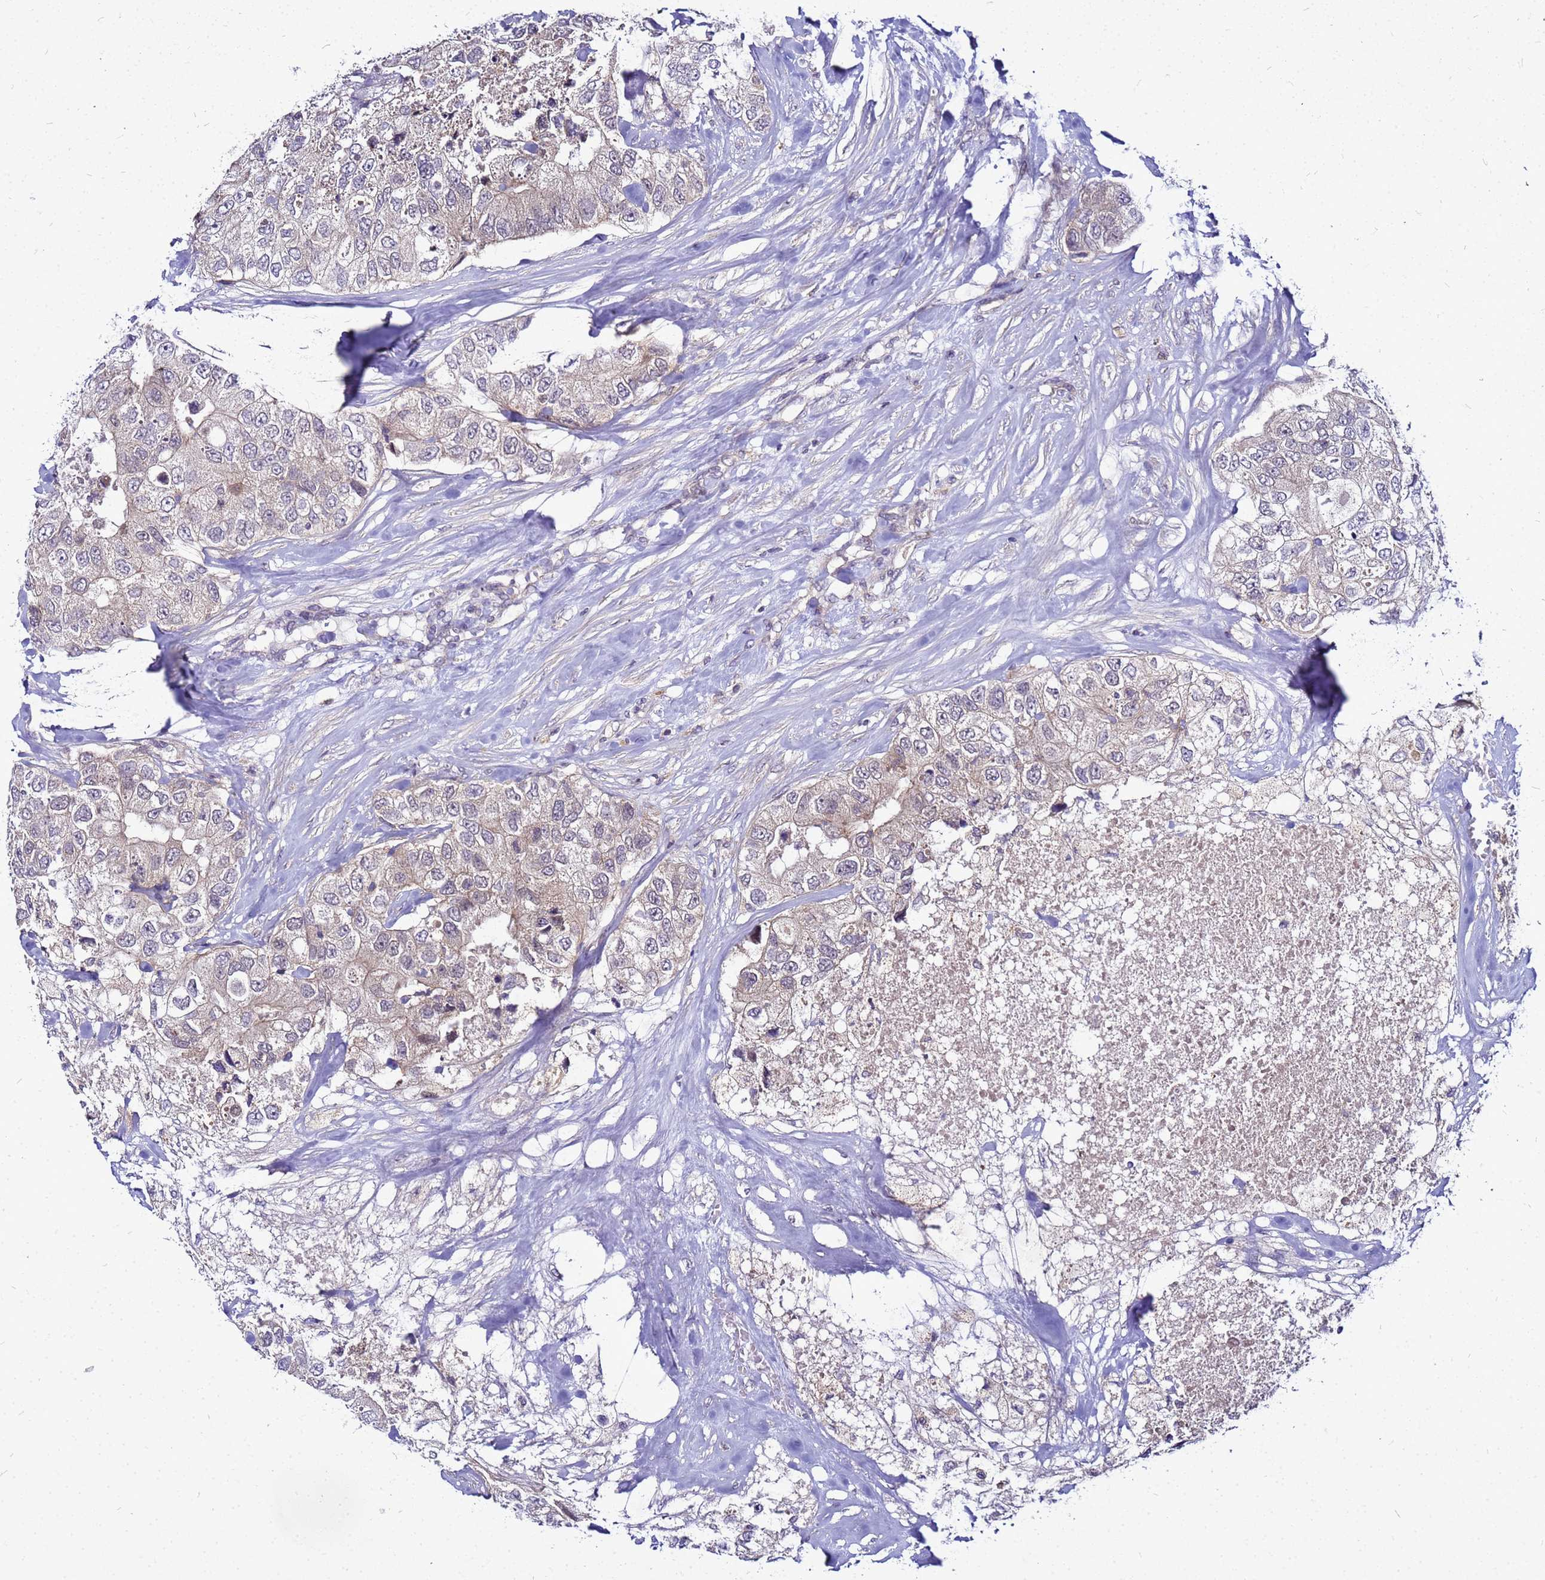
{"staining": {"intensity": "weak", "quantity": "<25%", "location": "cytoplasmic/membranous"}, "tissue": "breast cancer", "cell_type": "Tumor cells", "image_type": "cancer", "snomed": [{"axis": "morphology", "description": "Duct carcinoma"}, {"axis": "topography", "description": "Breast"}], "caption": "The immunohistochemistry (IHC) histopathology image has no significant expression in tumor cells of breast intraductal carcinoma tissue.", "gene": "SAT1", "patient": {"sex": "female", "age": 62}}